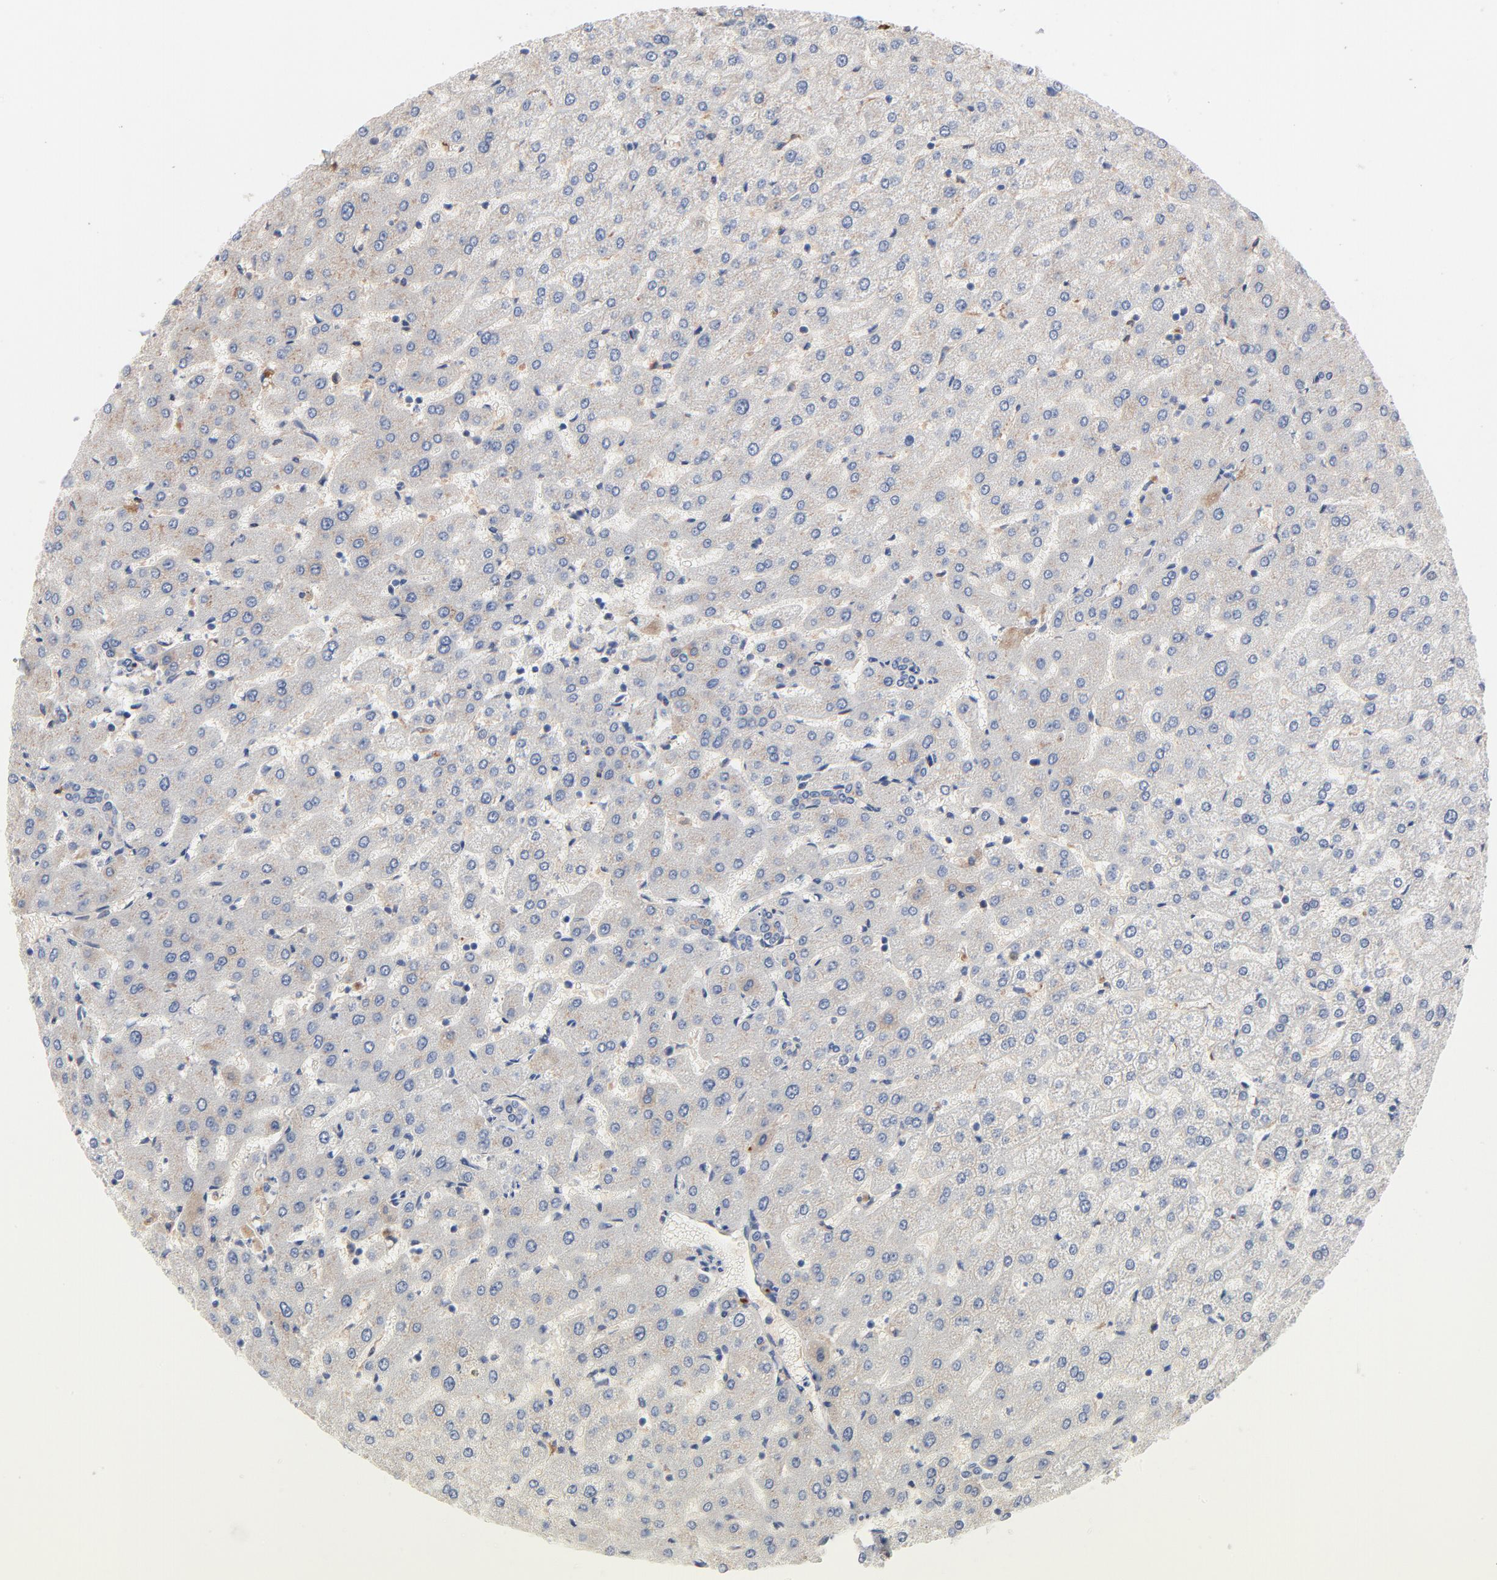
{"staining": {"intensity": "negative", "quantity": "none", "location": "none"}, "tissue": "liver", "cell_type": "Cholangiocytes", "image_type": "normal", "snomed": [{"axis": "morphology", "description": "Normal tissue, NOS"}, {"axis": "morphology", "description": "Fibrosis, NOS"}, {"axis": "topography", "description": "Liver"}], "caption": "DAB (3,3'-diaminobenzidine) immunohistochemical staining of benign liver shows no significant staining in cholangiocytes. (IHC, brightfield microscopy, high magnification).", "gene": "SERPINA4", "patient": {"sex": "female", "age": 29}}